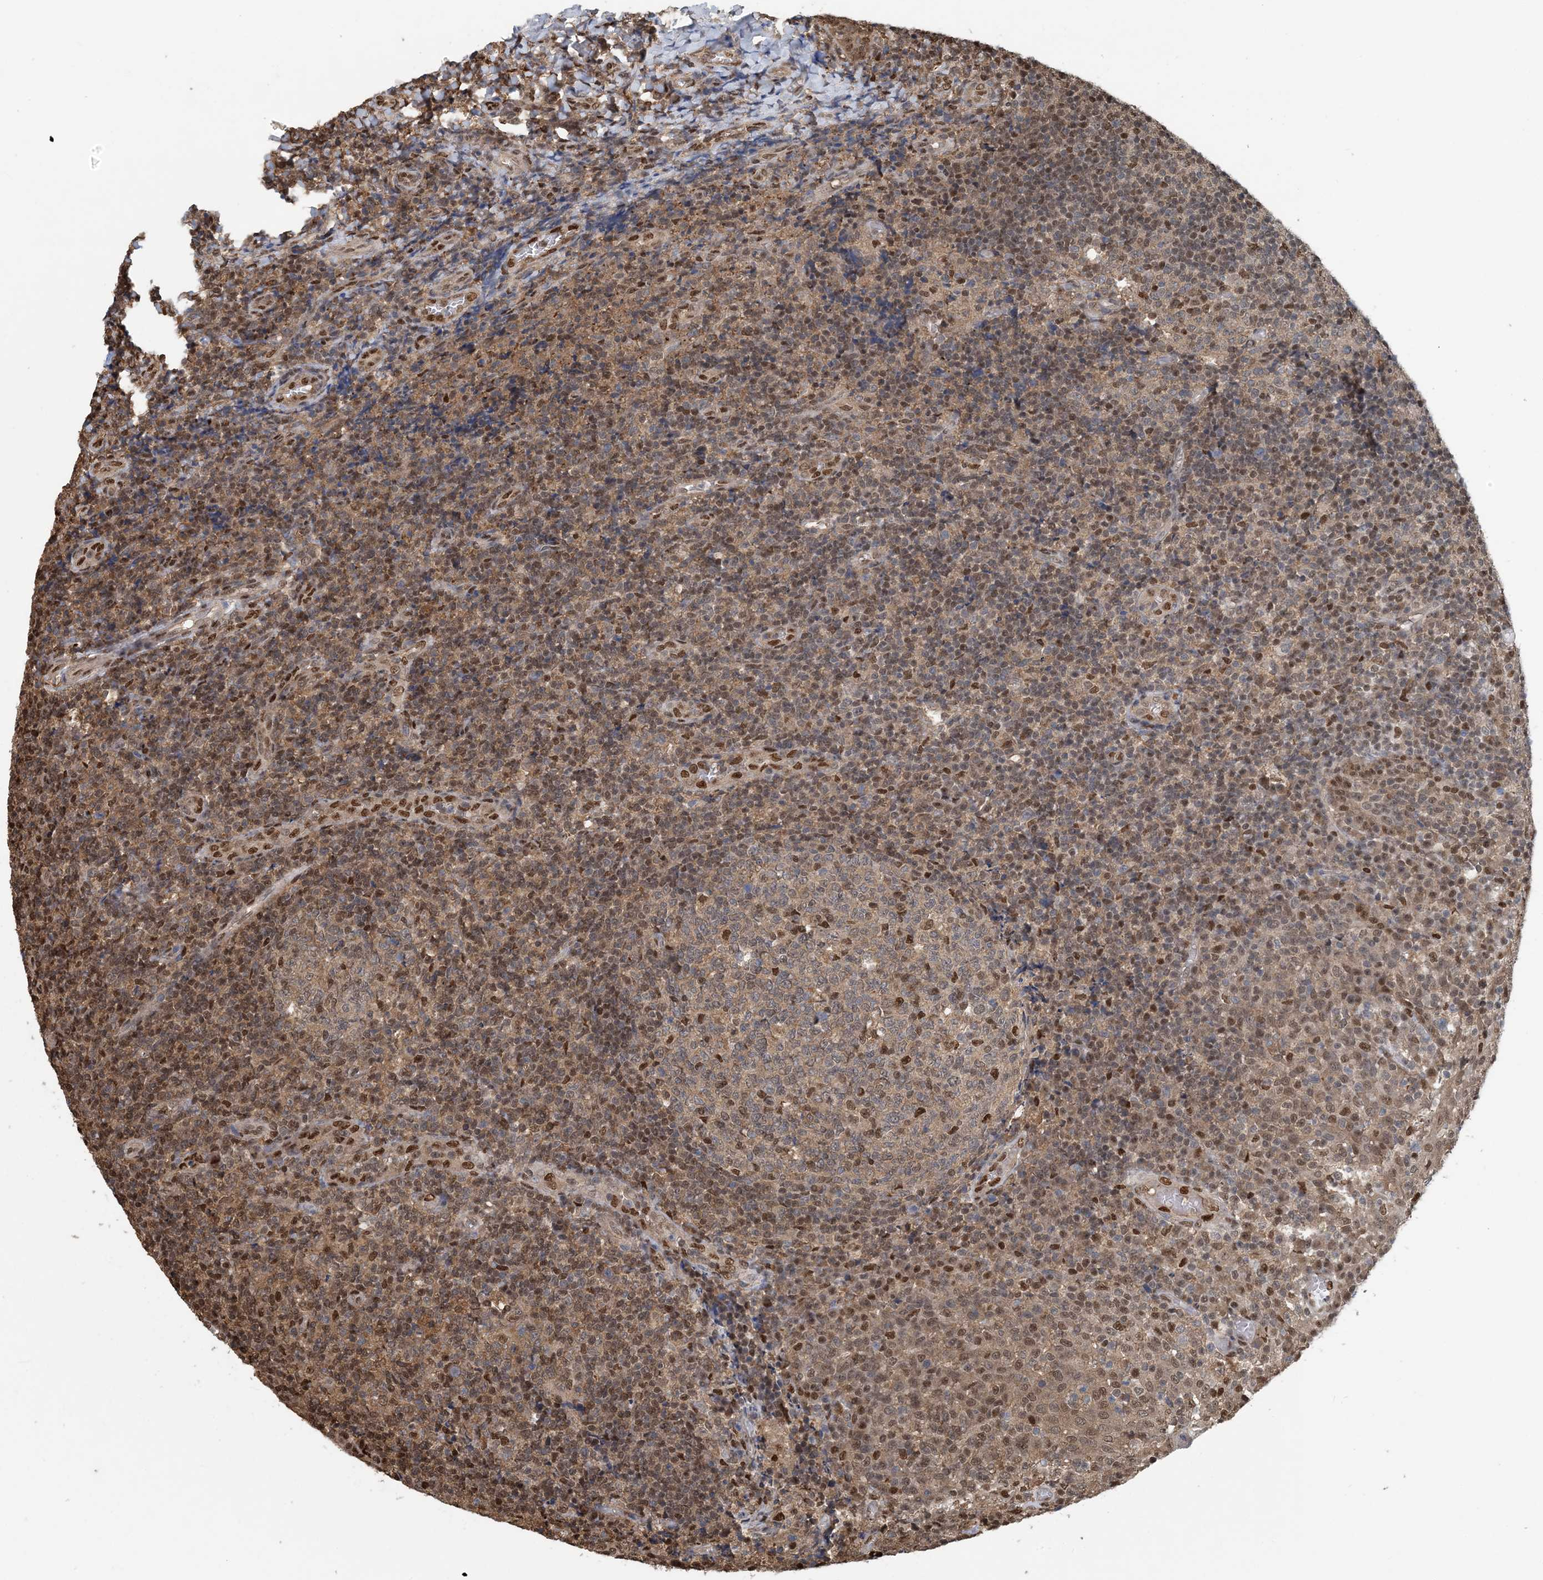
{"staining": {"intensity": "strong", "quantity": "25%-75%", "location": "nuclear"}, "tissue": "tonsil", "cell_type": "Germinal center cells", "image_type": "normal", "snomed": [{"axis": "morphology", "description": "Normal tissue, NOS"}, {"axis": "topography", "description": "Tonsil"}], "caption": "A high amount of strong nuclear expression is identified in about 25%-75% of germinal center cells in normal tonsil.", "gene": "HIKESHI", "patient": {"sex": "female", "age": 19}}